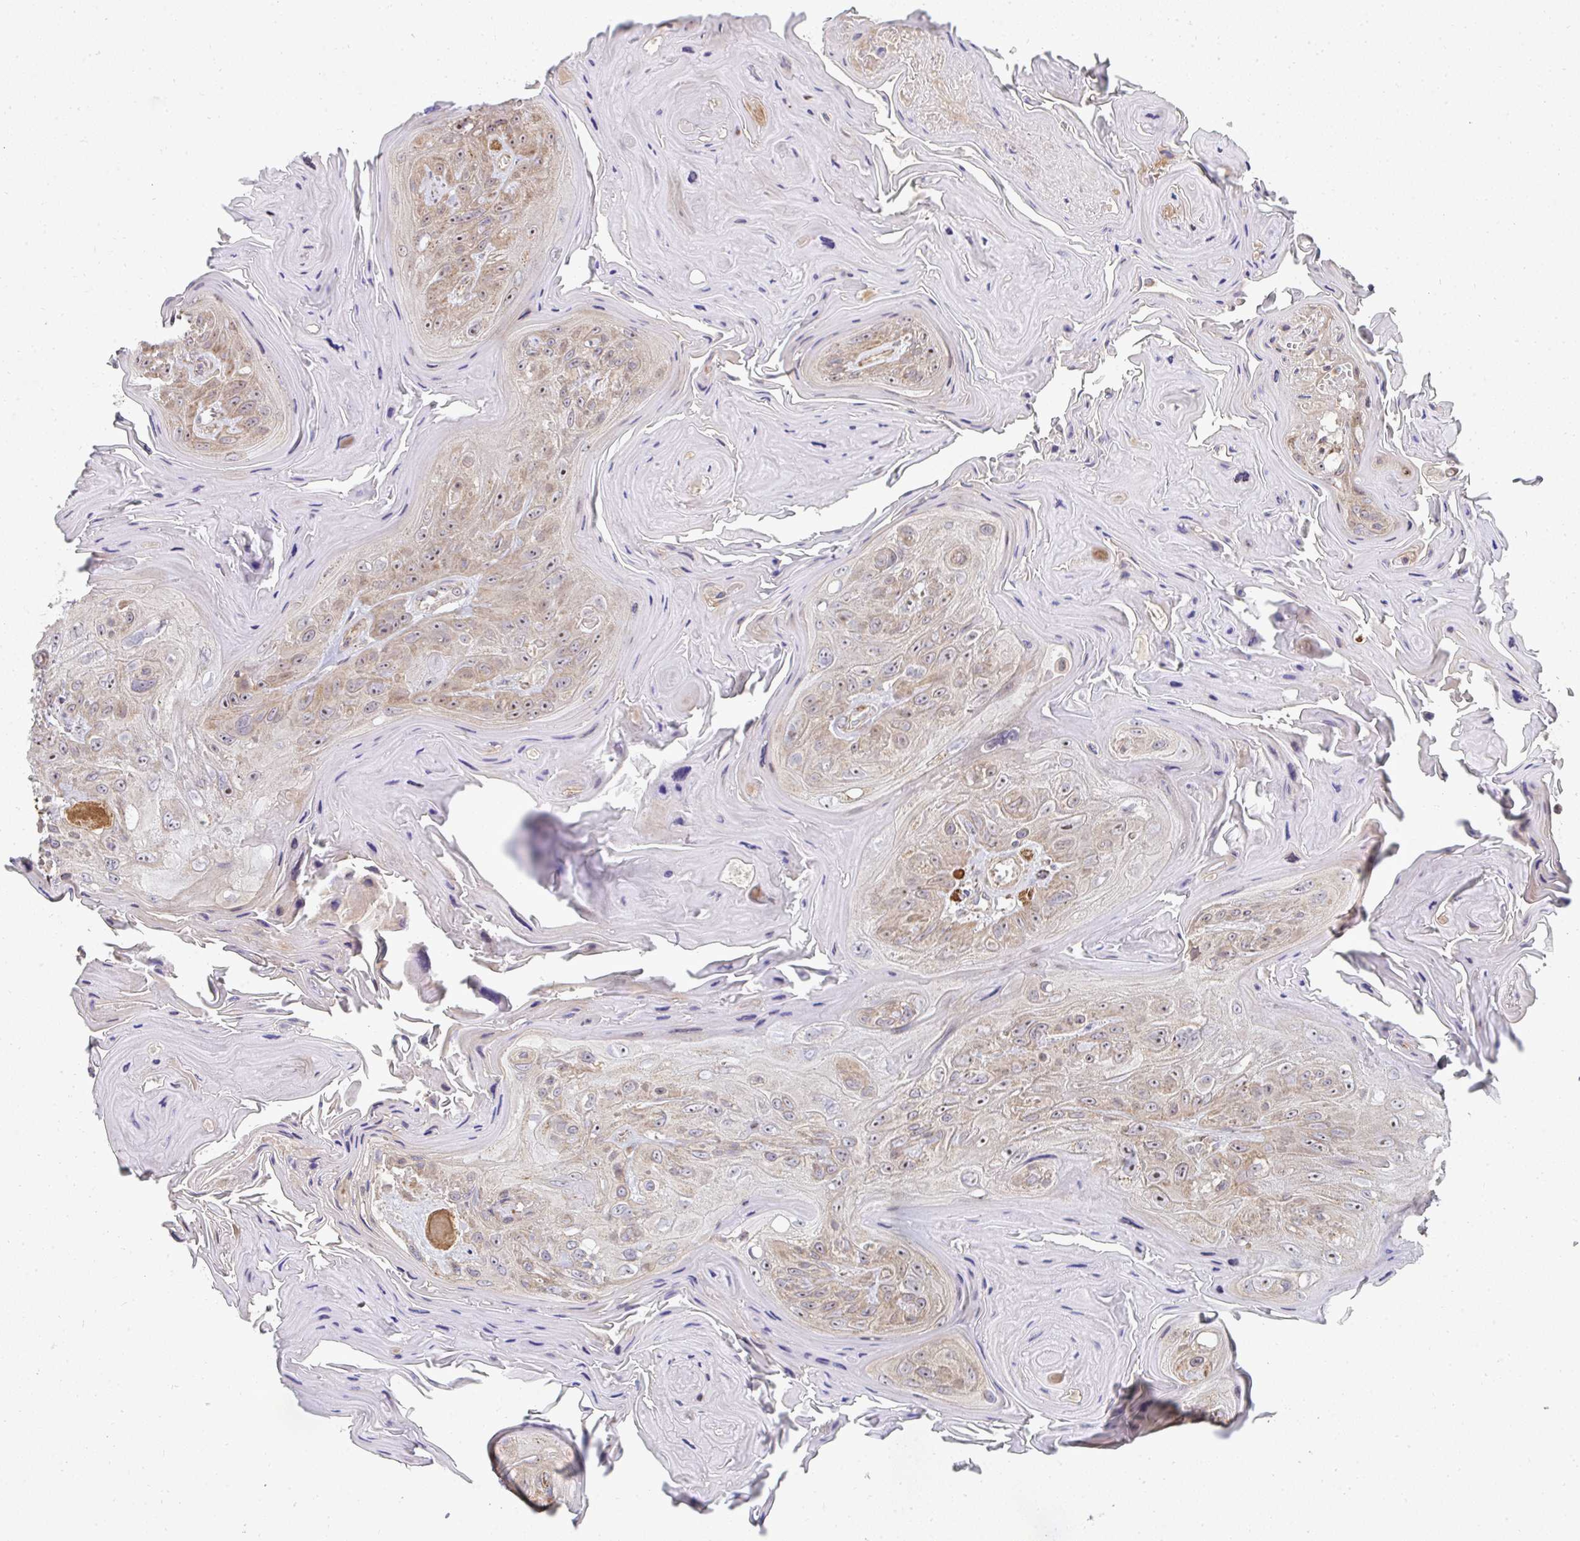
{"staining": {"intensity": "moderate", "quantity": "25%-75%", "location": "cytoplasmic/membranous"}, "tissue": "head and neck cancer", "cell_type": "Tumor cells", "image_type": "cancer", "snomed": [{"axis": "morphology", "description": "Squamous cell carcinoma, NOS"}, {"axis": "topography", "description": "Head-Neck"}], "caption": "Squamous cell carcinoma (head and neck) was stained to show a protein in brown. There is medium levels of moderate cytoplasmic/membranous positivity in about 25%-75% of tumor cells. The staining was performed using DAB, with brown indicating positive protein expression. Nuclei are stained blue with hematoxylin.", "gene": "AGTPBP1", "patient": {"sex": "female", "age": 59}}